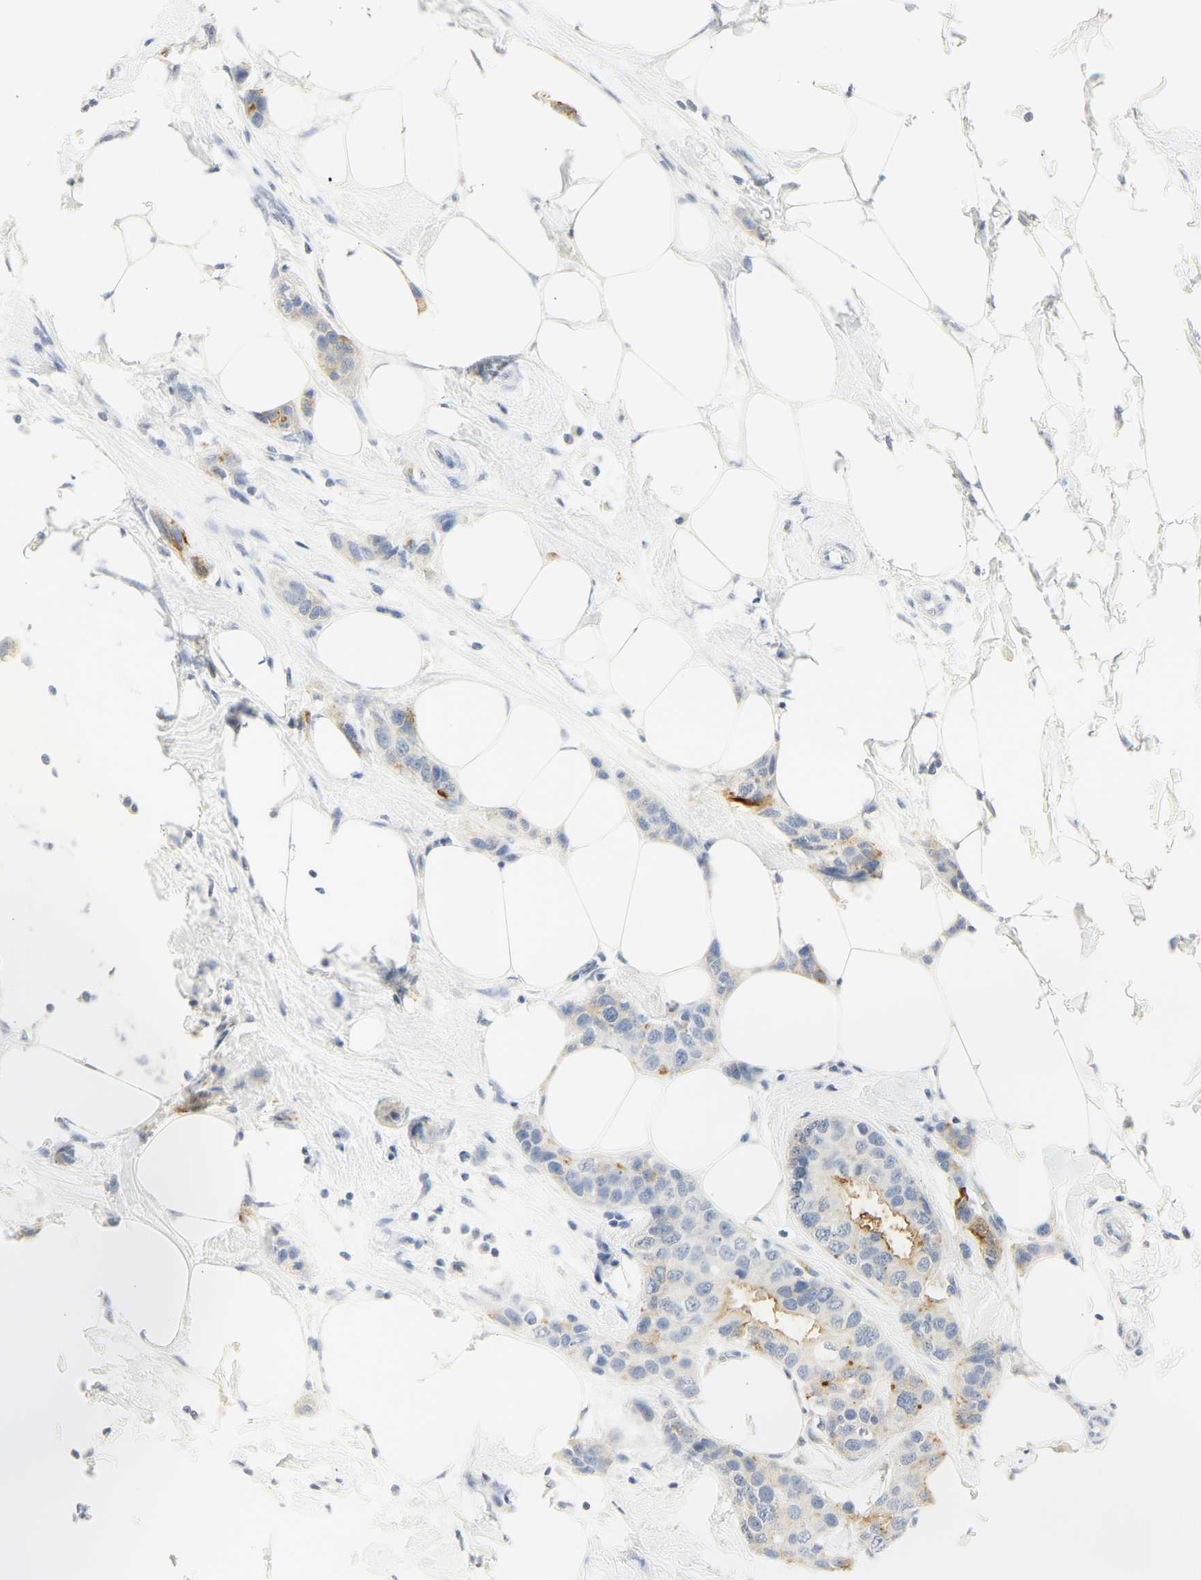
{"staining": {"intensity": "strong", "quantity": "<25%", "location": "cytoplasmic/membranous"}, "tissue": "breast cancer", "cell_type": "Tumor cells", "image_type": "cancer", "snomed": [{"axis": "morphology", "description": "Normal tissue, NOS"}, {"axis": "morphology", "description": "Duct carcinoma"}, {"axis": "topography", "description": "Breast"}], "caption": "Infiltrating ductal carcinoma (breast) stained with a brown dye demonstrates strong cytoplasmic/membranous positive staining in about <25% of tumor cells.", "gene": "CEACAM5", "patient": {"sex": "female", "age": 50}}